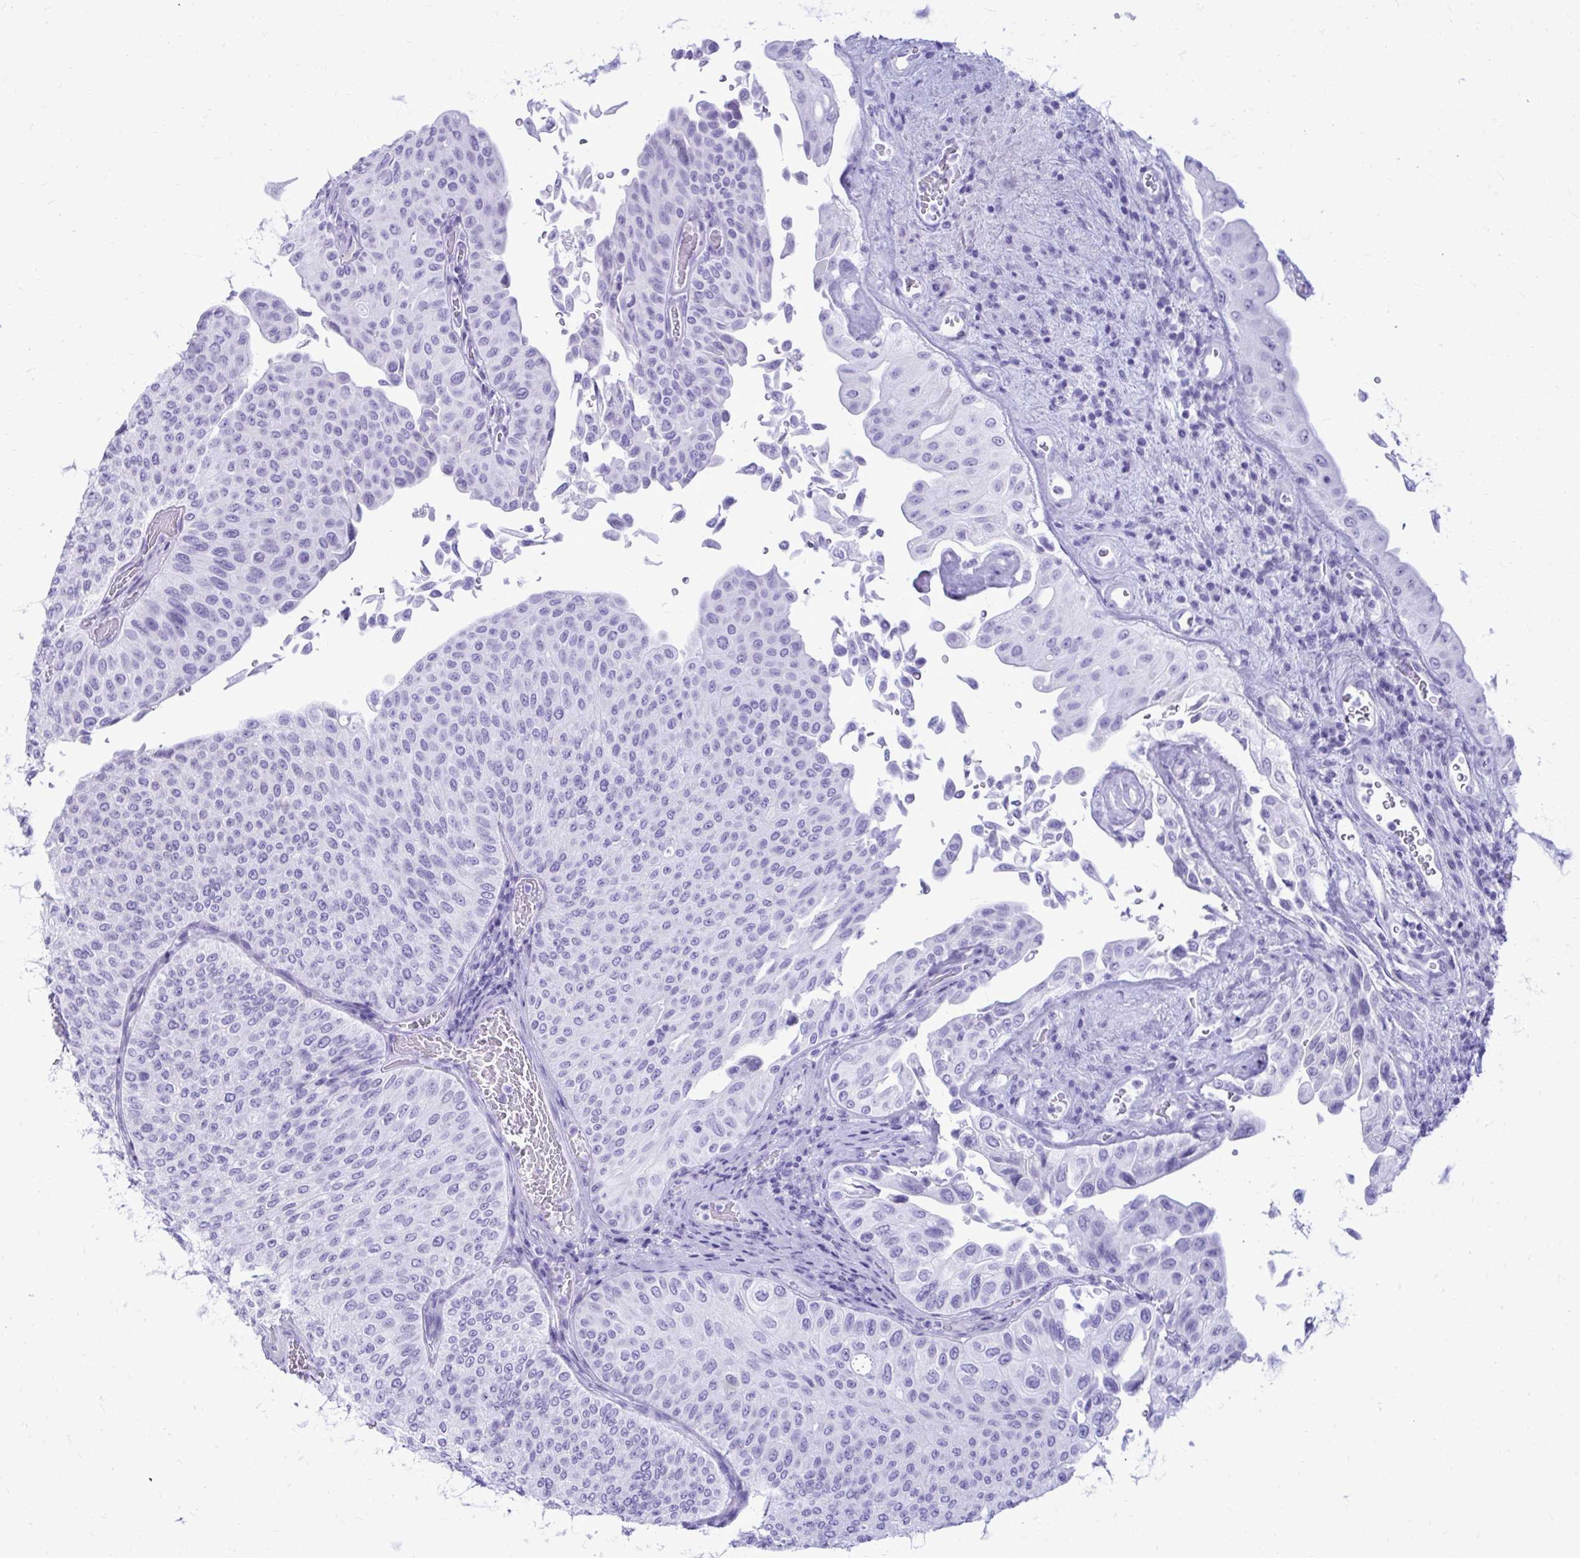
{"staining": {"intensity": "negative", "quantity": "none", "location": "none"}, "tissue": "urothelial cancer", "cell_type": "Tumor cells", "image_type": "cancer", "snomed": [{"axis": "morphology", "description": "Urothelial carcinoma, NOS"}, {"axis": "topography", "description": "Urinary bladder"}], "caption": "This is an immunohistochemistry (IHC) histopathology image of human transitional cell carcinoma. There is no expression in tumor cells.", "gene": "OR10R2", "patient": {"sex": "male", "age": 59}}